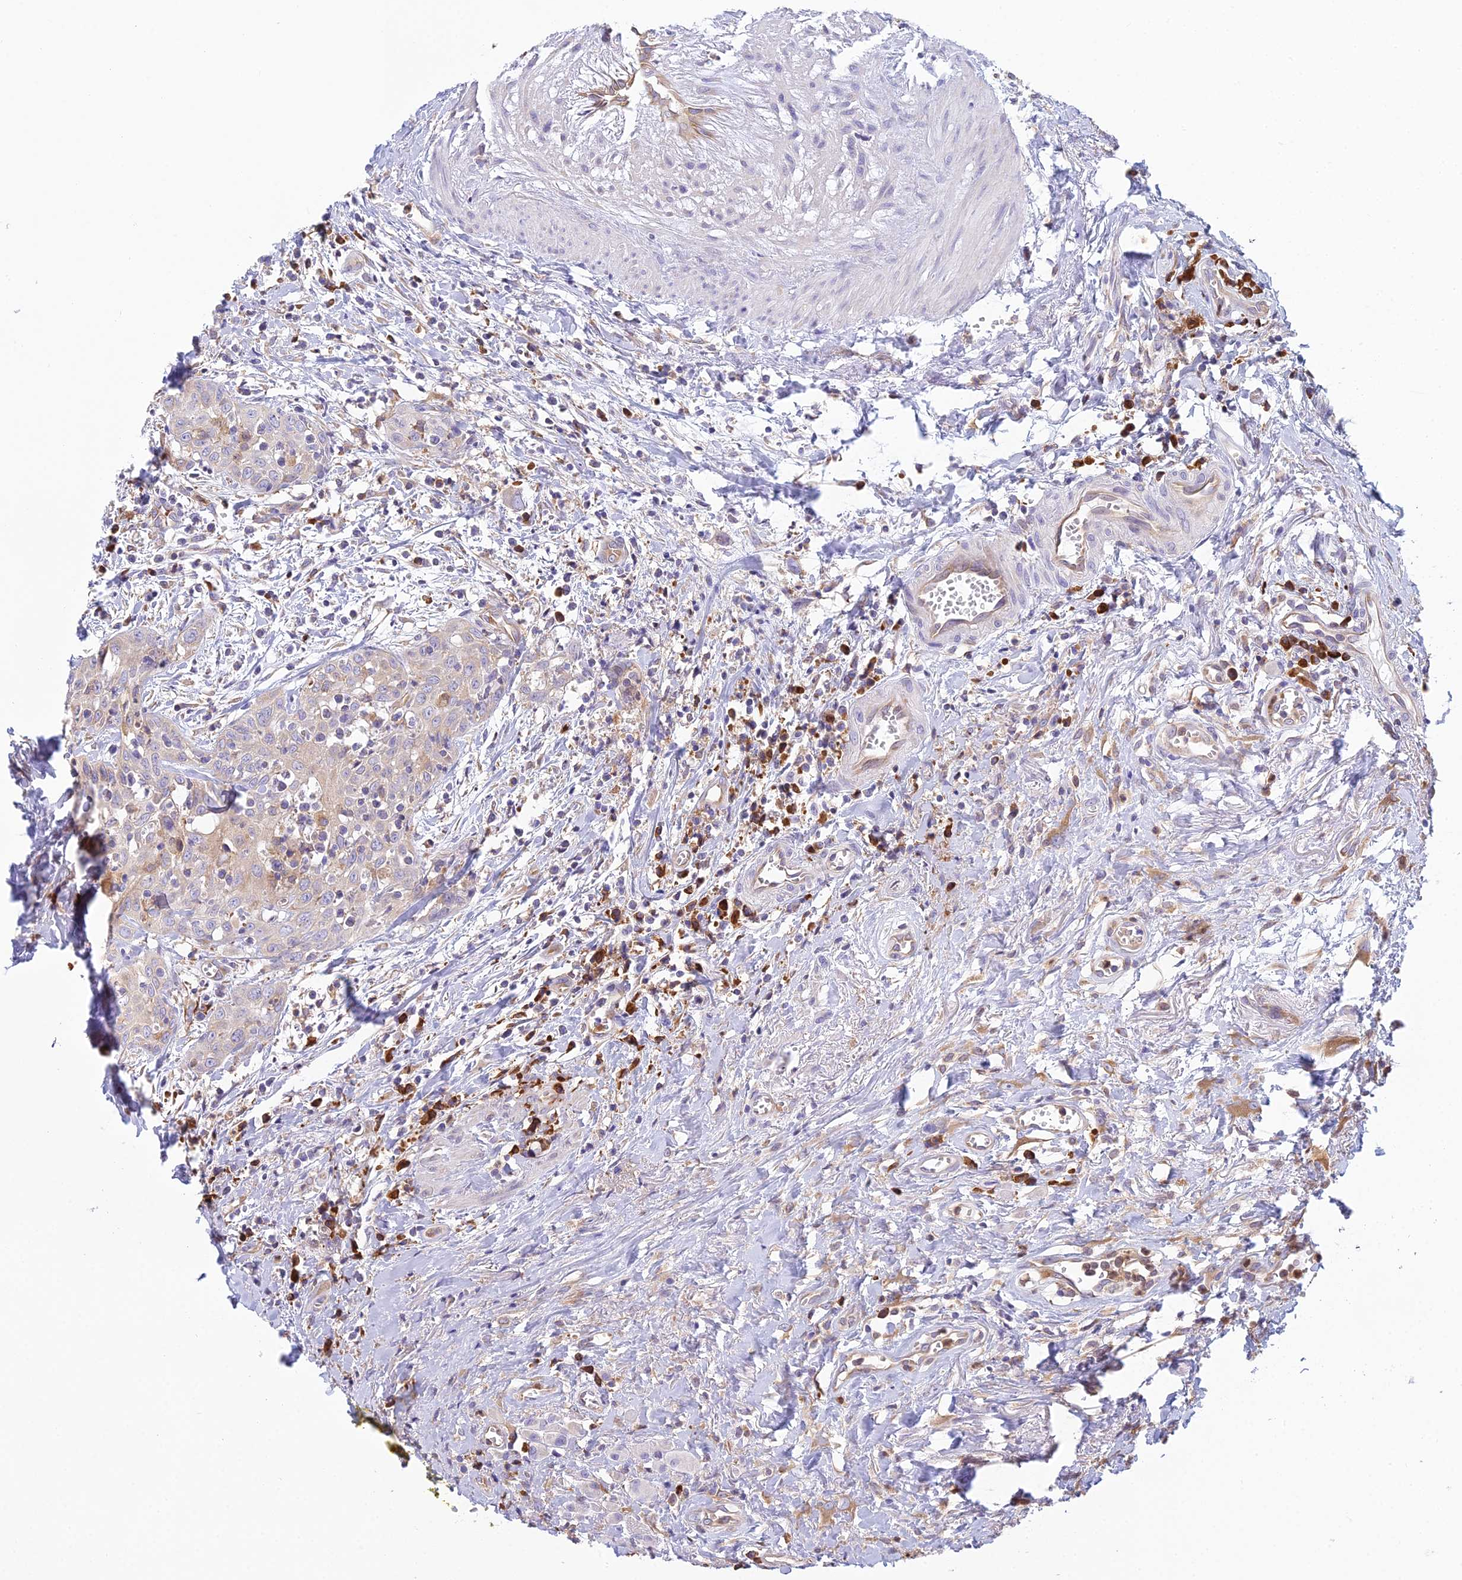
{"staining": {"intensity": "negative", "quantity": "none", "location": "none"}, "tissue": "head and neck cancer", "cell_type": "Tumor cells", "image_type": "cancer", "snomed": [{"axis": "morphology", "description": "Squamous cell carcinoma, NOS"}, {"axis": "topography", "description": "Head-Neck"}], "caption": "Head and neck cancer was stained to show a protein in brown. There is no significant staining in tumor cells.", "gene": "HM13", "patient": {"sex": "female", "age": 70}}